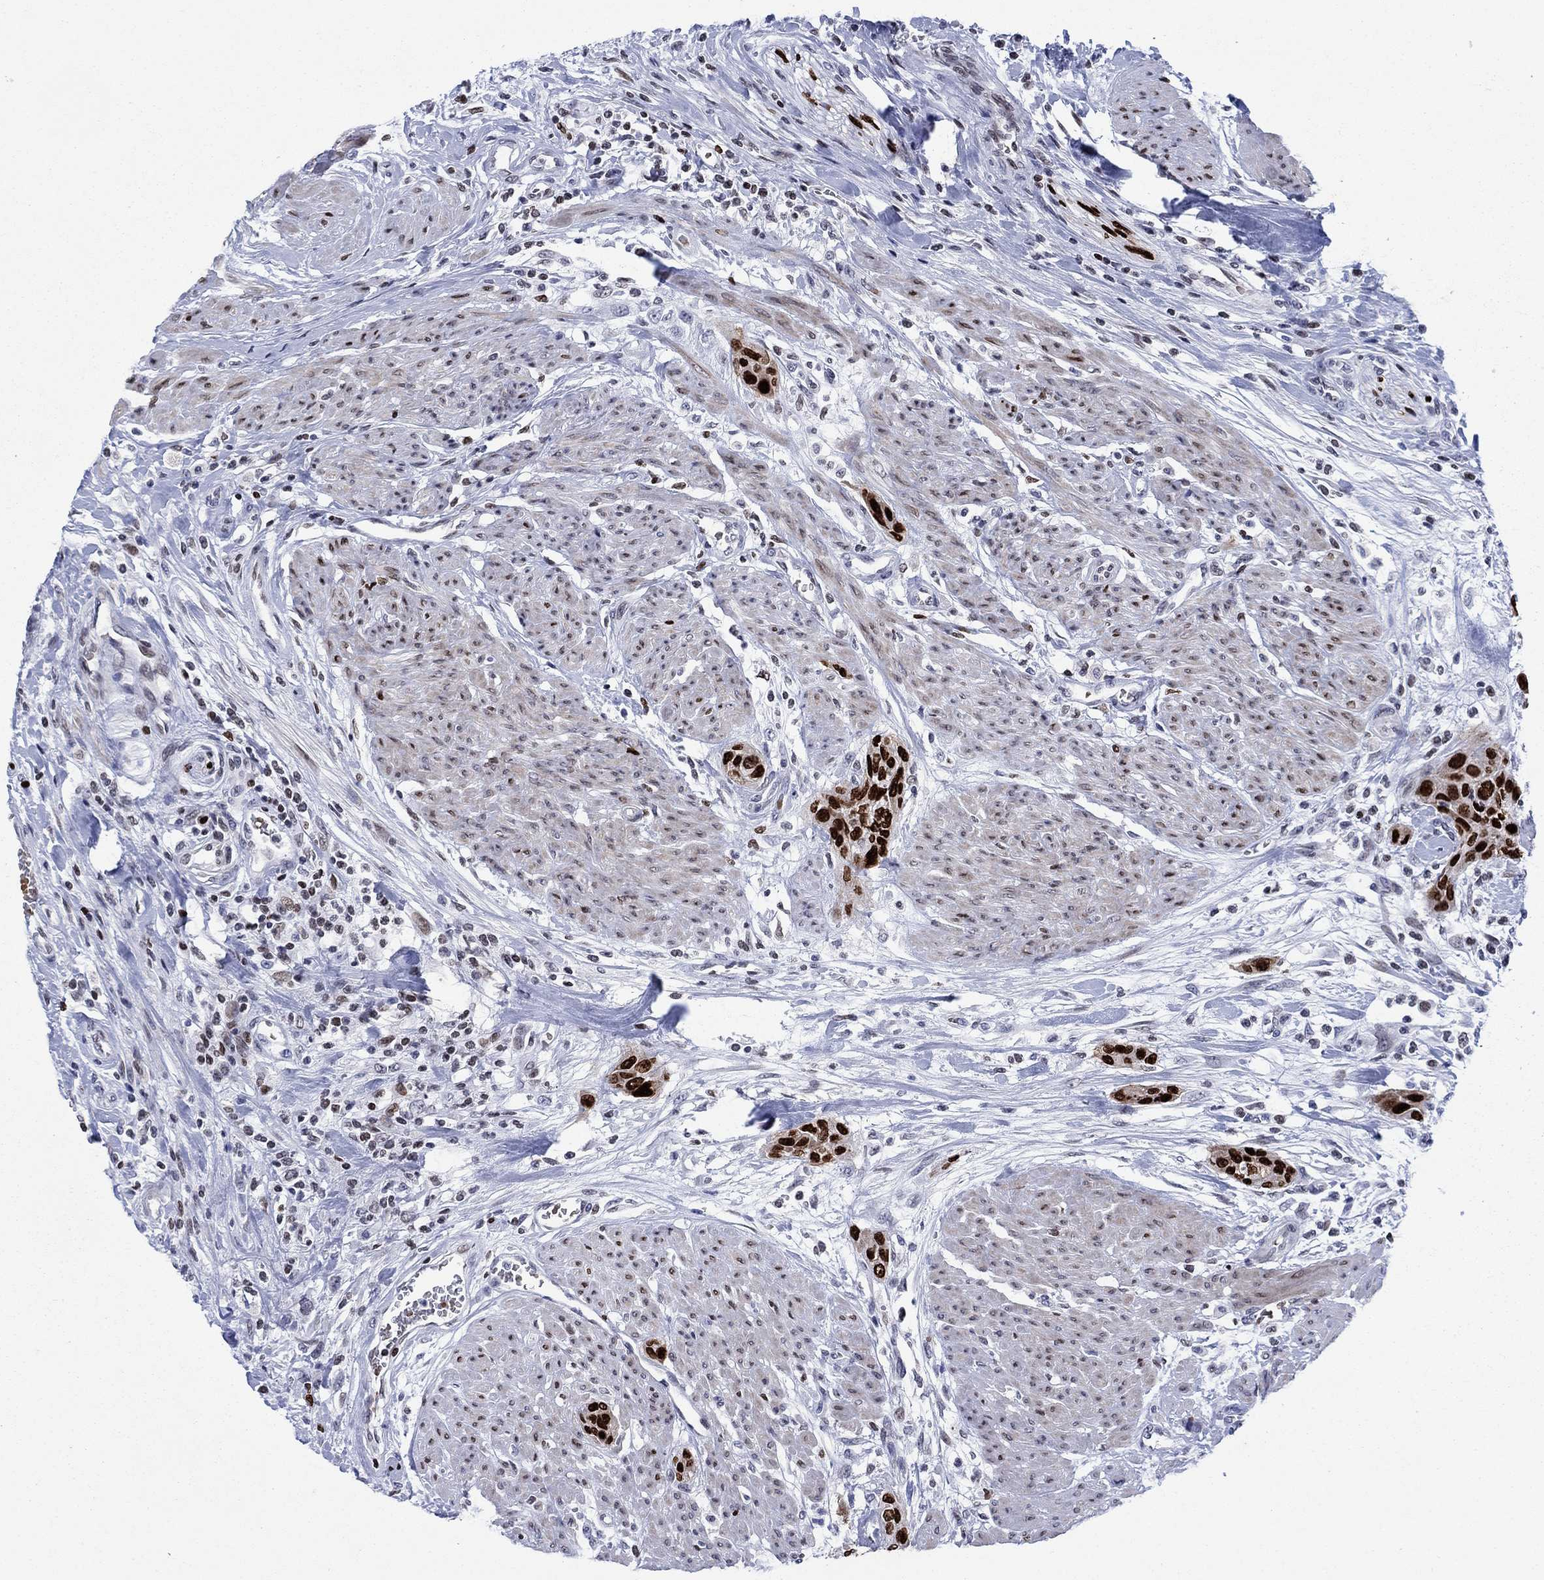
{"staining": {"intensity": "strong", "quantity": ">75%", "location": "nuclear"}, "tissue": "urothelial cancer", "cell_type": "Tumor cells", "image_type": "cancer", "snomed": [{"axis": "morphology", "description": "Urothelial carcinoma, High grade"}, {"axis": "topography", "description": "Urinary bladder"}], "caption": "Tumor cells exhibit high levels of strong nuclear staining in approximately >75% of cells in urothelial cancer. (Brightfield microscopy of DAB IHC at high magnification).", "gene": "HMGA1", "patient": {"sex": "male", "age": 35}}